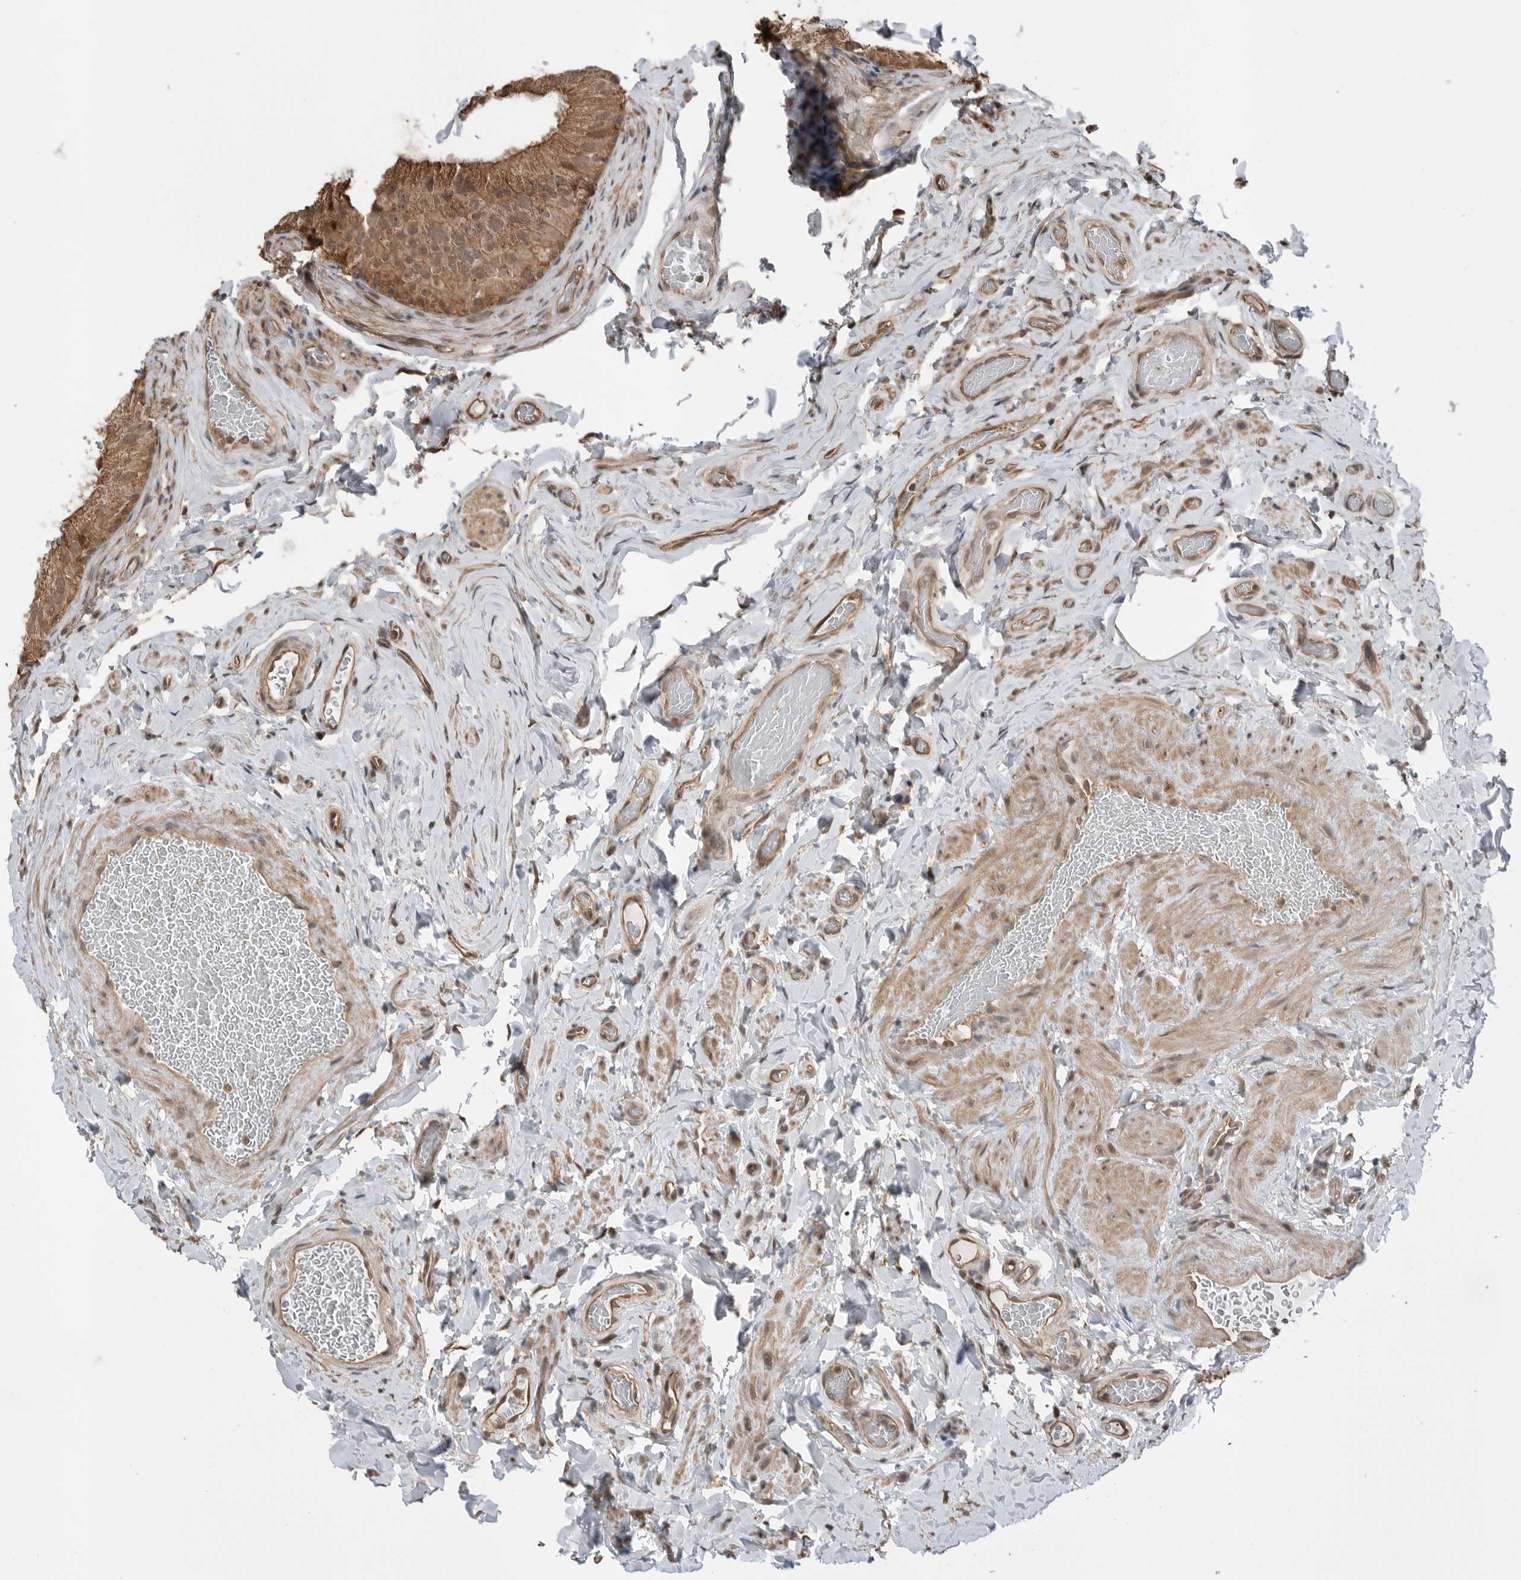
{"staining": {"intensity": "moderate", "quantity": ">75%", "location": "cytoplasmic/membranous"}, "tissue": "epididymis", "cell_type": "Glandular cells", "image_type": "normal", "snomed": [{"axis": "morphology", "description": "Normal tissue, NOS"}, {"axis": "topography", "description": "Vascular tissue"}, {"axis": "topography", "description": "Epididymis"}], "caption": "Immunohistochemistry image of benign human epididymis stained for a protein (brown), which demonstrates medium levels of moderate cytoplasmic/membranous expression in approximately >75% of glandular cells.", "gene": "PEAK1", "patient": {"sex": "male", "age": 49}}